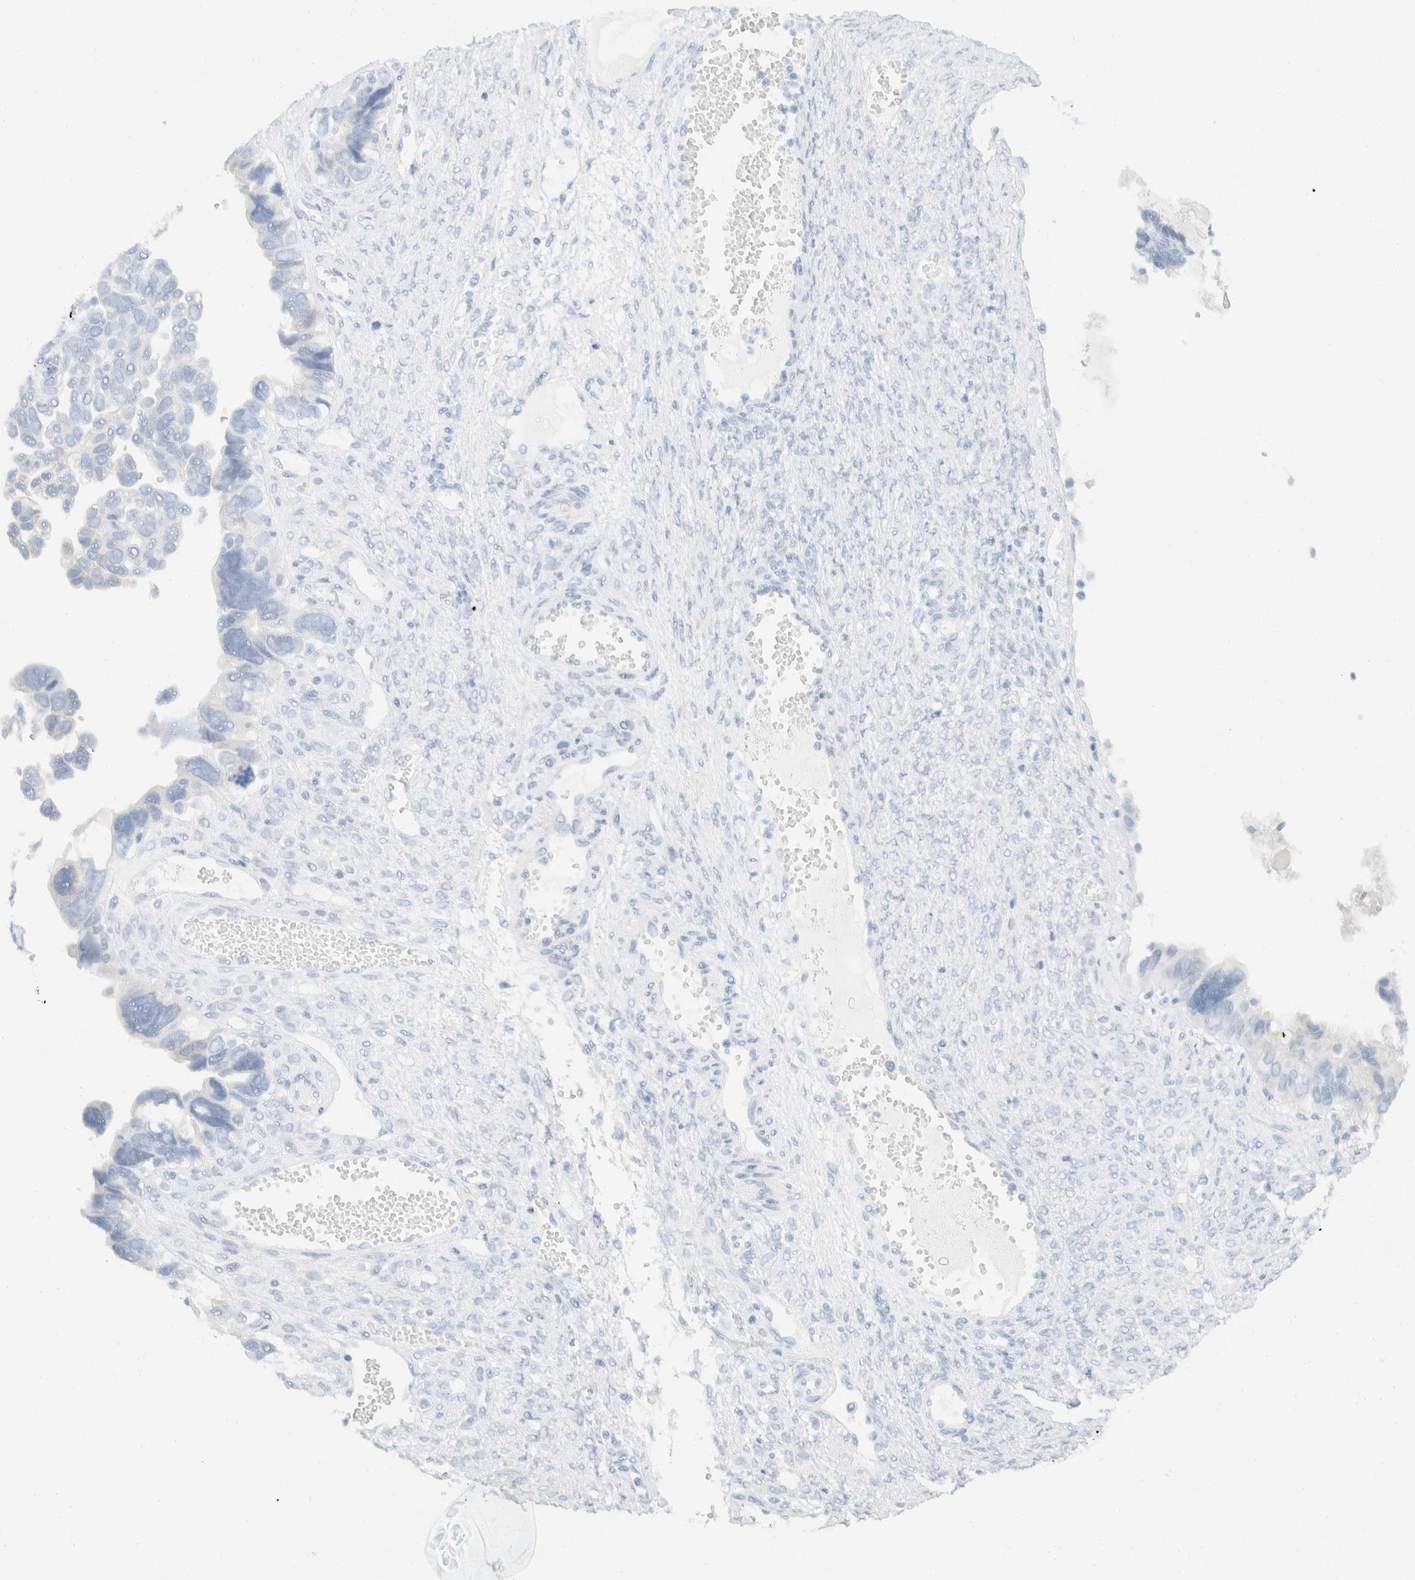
{"staining": {"intensity": "negative", "quantity": "none", "location": "none"}, "tissue": "ovarian cancer", "cell_type": "Tumor cells", "image_type": "cancer", "snomed": [{"axis": "morphology", "description": "Cystadenocarcinoma, serous, NOS"}, {"axis": "topography", "description": "Ovary"}], "caption": "Ovarian cancer was stained to show a protein in brown. There is no significant positivity in tumor cells.", "gene": "KRT20", "patient": {"sex": "female", "age": 79}}